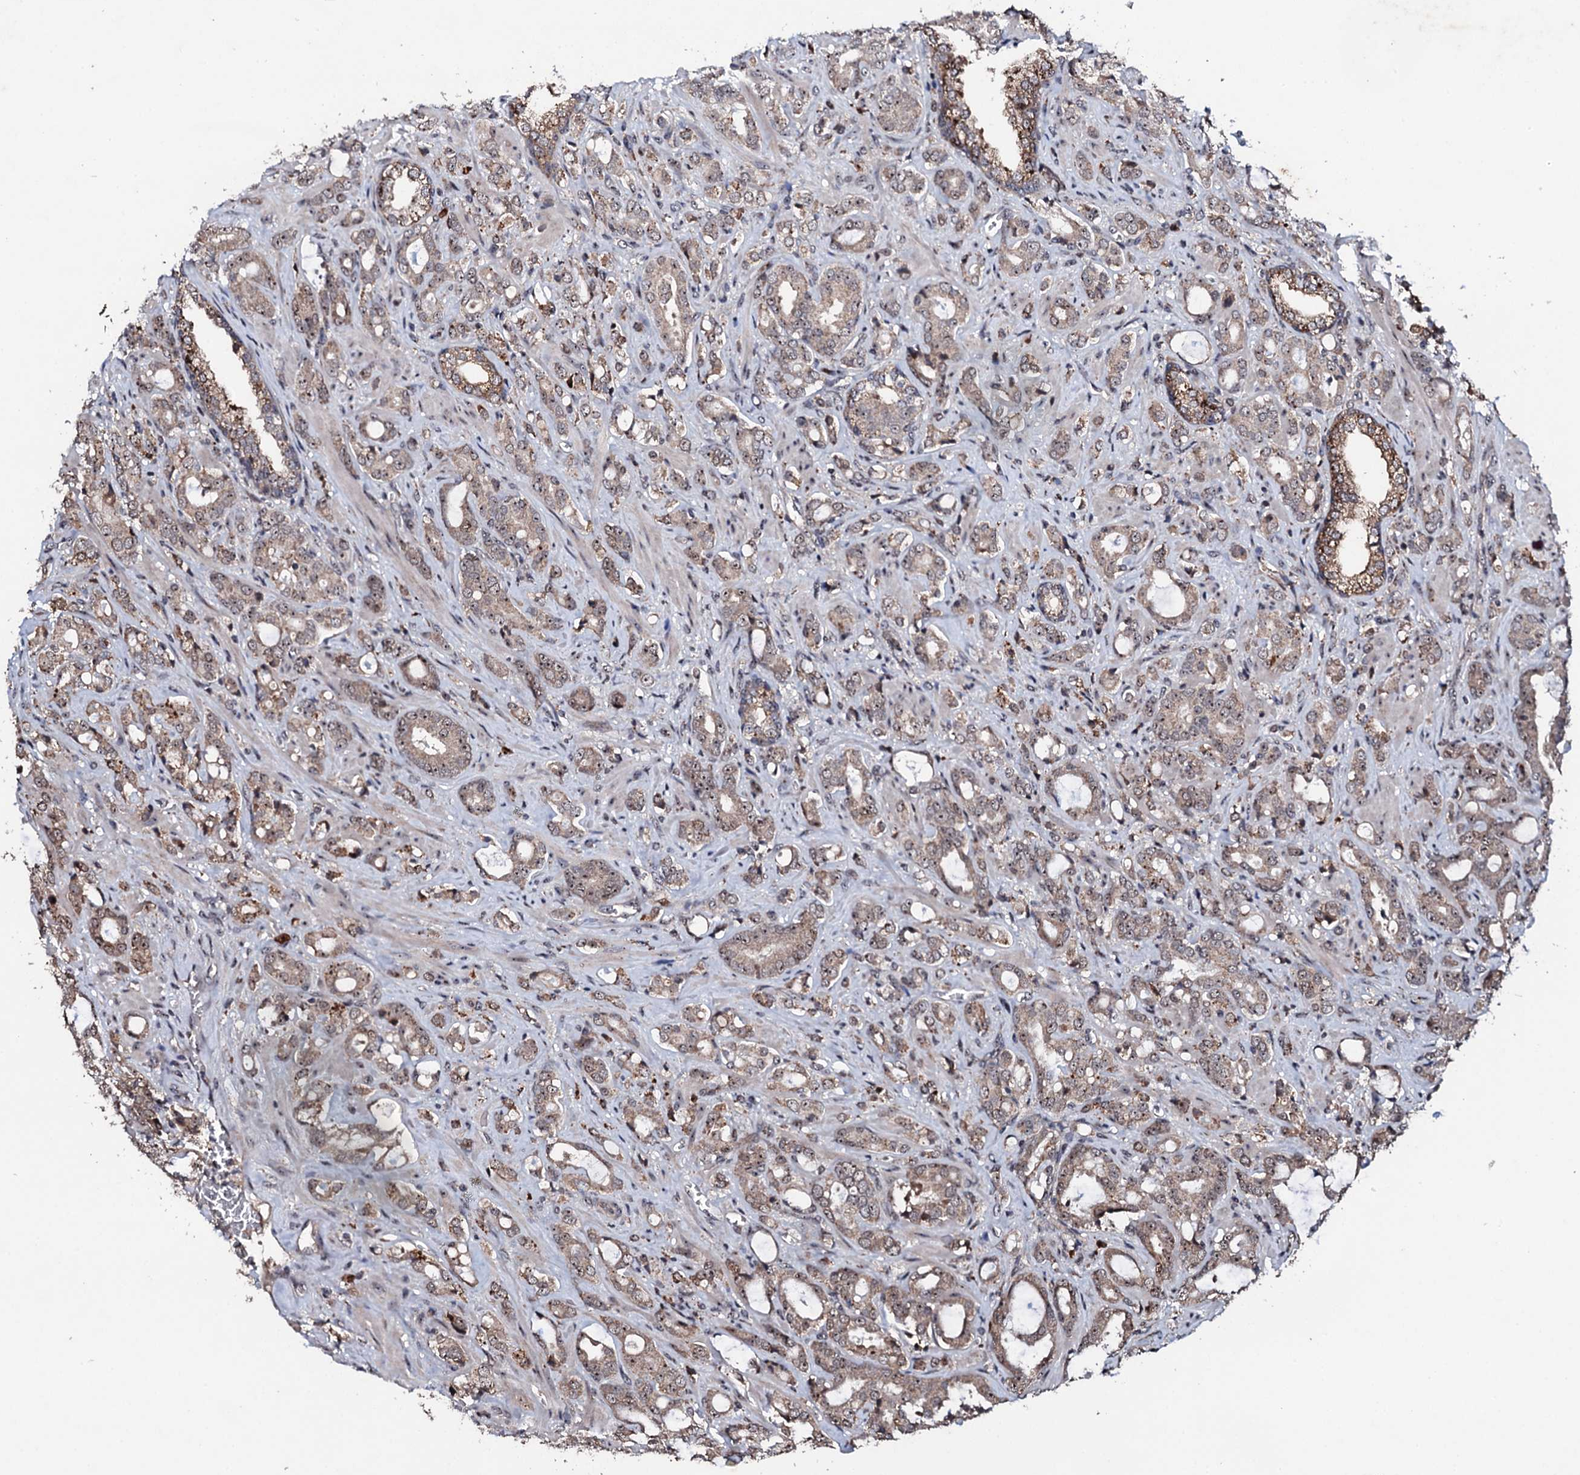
{"staining": {"intensity": "weak", "quantity": ">75%", "location": "cytoplasmic/membranous,nuclear"}, "tissue": "prostate cancer", "cell_type": "Tumor cells", "image_type": "cancer", "snomed": [{"axis": "morphology", "description": "Adenocarcinoma, High grade"}, {"axis": "topography", "description": "Prostate"}], "caption": "Brown immunohistochemical staining in prostate high-grade adenocarcinoma displays weak cytoplasmic/membranous and nuclear positivity in approximately >75% of tumor cells.", "gene": "FAM111A", "patient": {"sex": "male", "age": 72}}